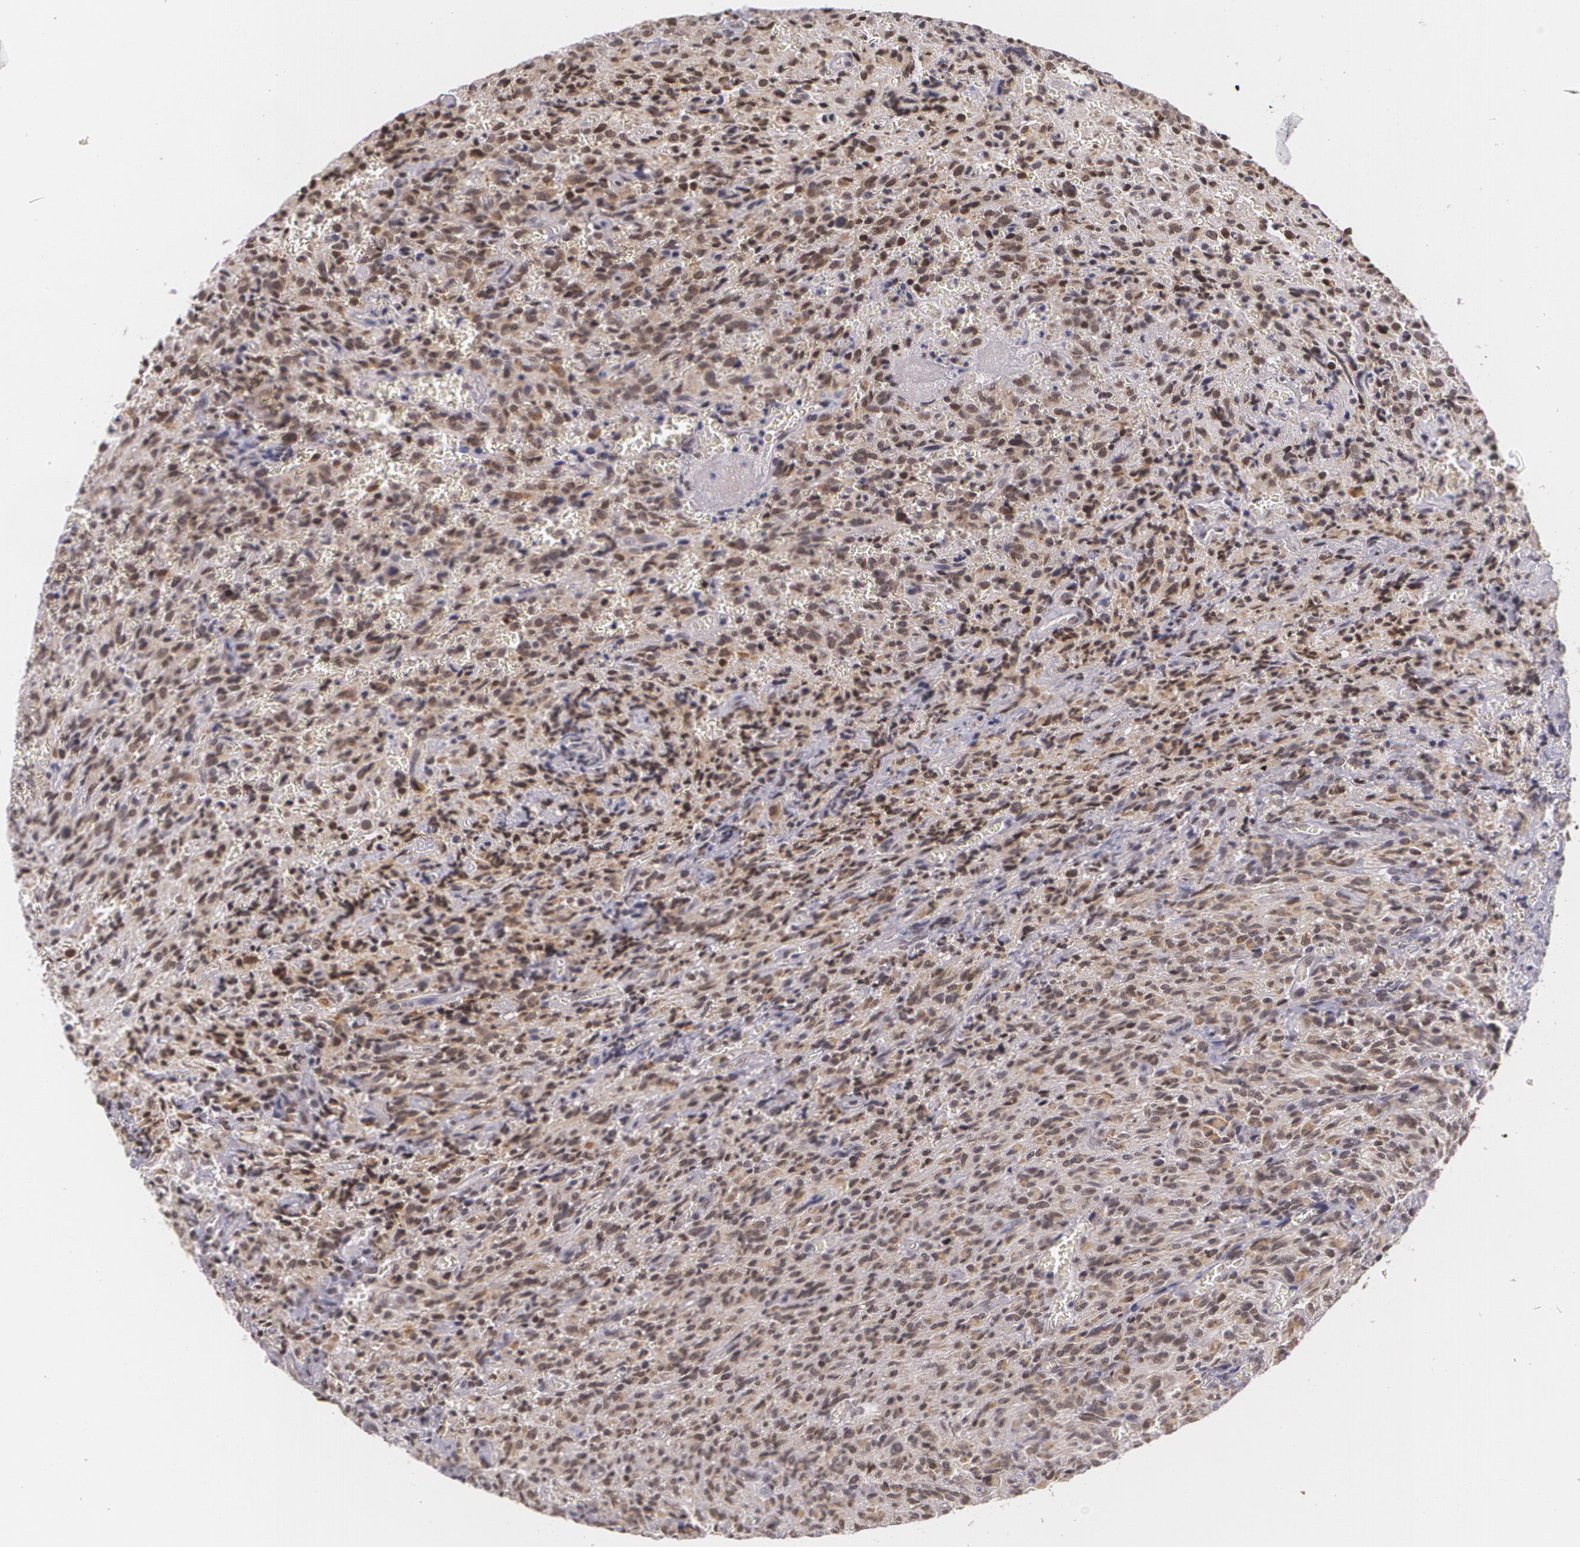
{"staining": {"intensity": "moderate", "quantity": ">75%", "location": "nuclear"}, "tissue": "glioma", "cell_type": "Tumor cells", "image_type": "cancer", "snomed": [{"axis": "morphology", "description": "Glioma, malignant, High grade"}, {"axis": "topography", "description": "Brain"}], "caption": "This photomicrograph exhibits glioma stained with immunohistochemistry to label a protein in brown. The nuclear of tumor cells show moderate positivity for the protein. Nuclei are counter-stained blue.", "gene": "ALX1", "patient": {"sex": "male", "age": 56}}